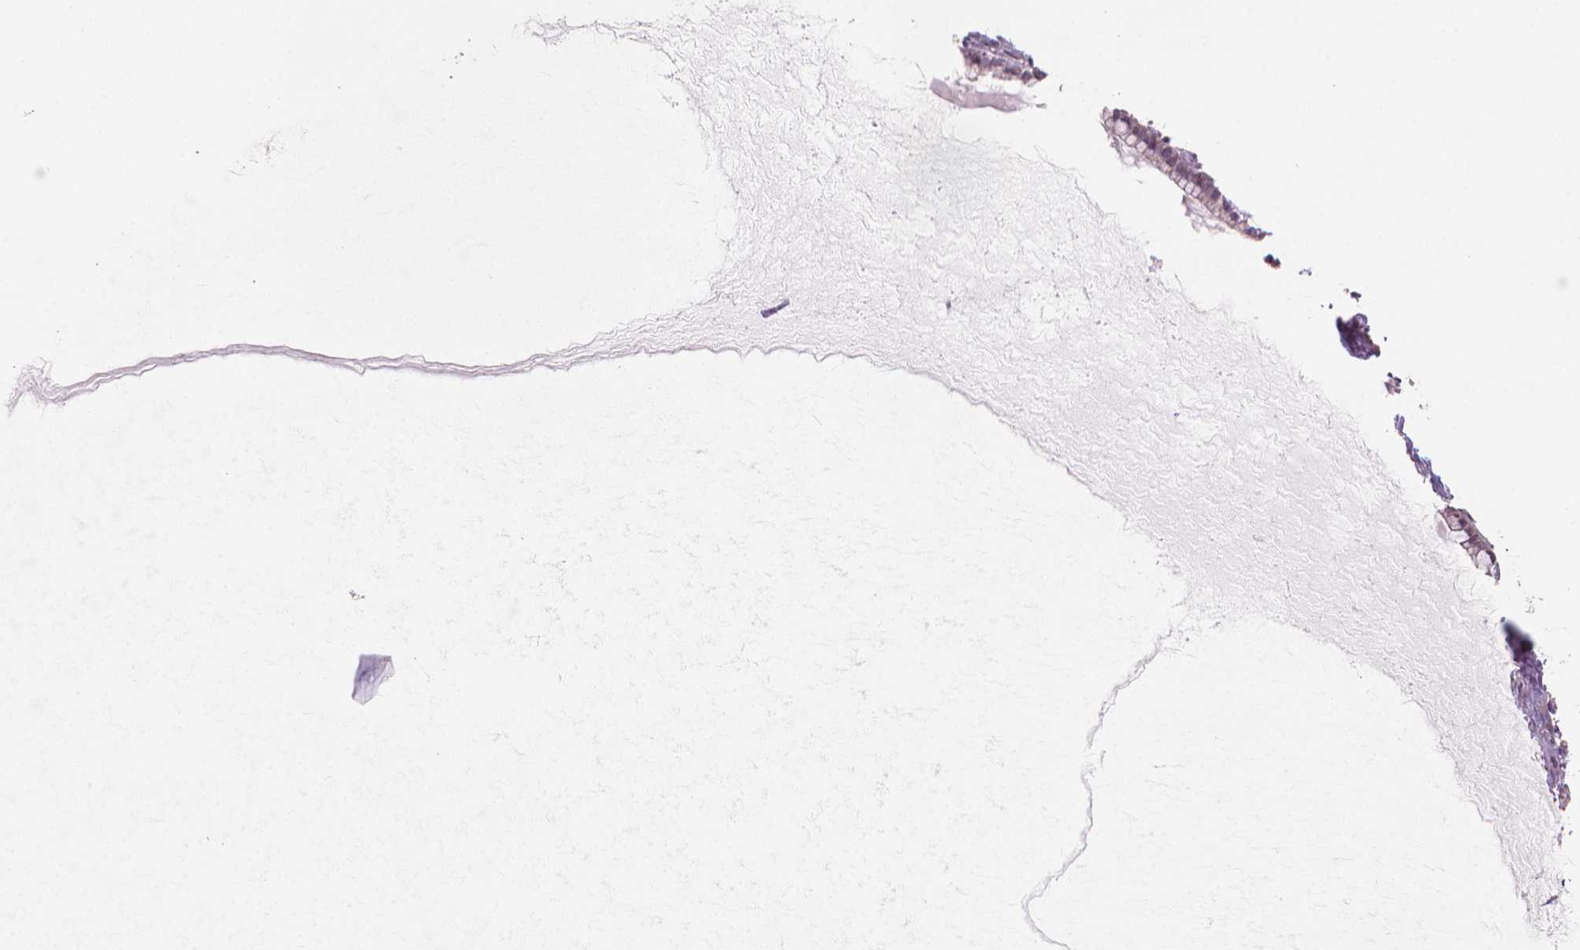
{"staining": {"intensity": "weak", "quantity": "<25%", "location": "nuclear"}, "tissue": "ovarian cancer", "cell_type": "Tumor cells", "image_type": "cancer", "snomed": [{"axis": "morphology", "description": "Cystadenocarcinoma, mucinous, NOS"}, {"axis": "topography", "description": "Ovary"}], "caption": "A micrograph of ovarian mucinous cystadenocarcinoma stained for a protein demonstrates no brown staining in tumor cells.", "gene": "IFFO1", "patient": {"sex": "female", "age": 41}}